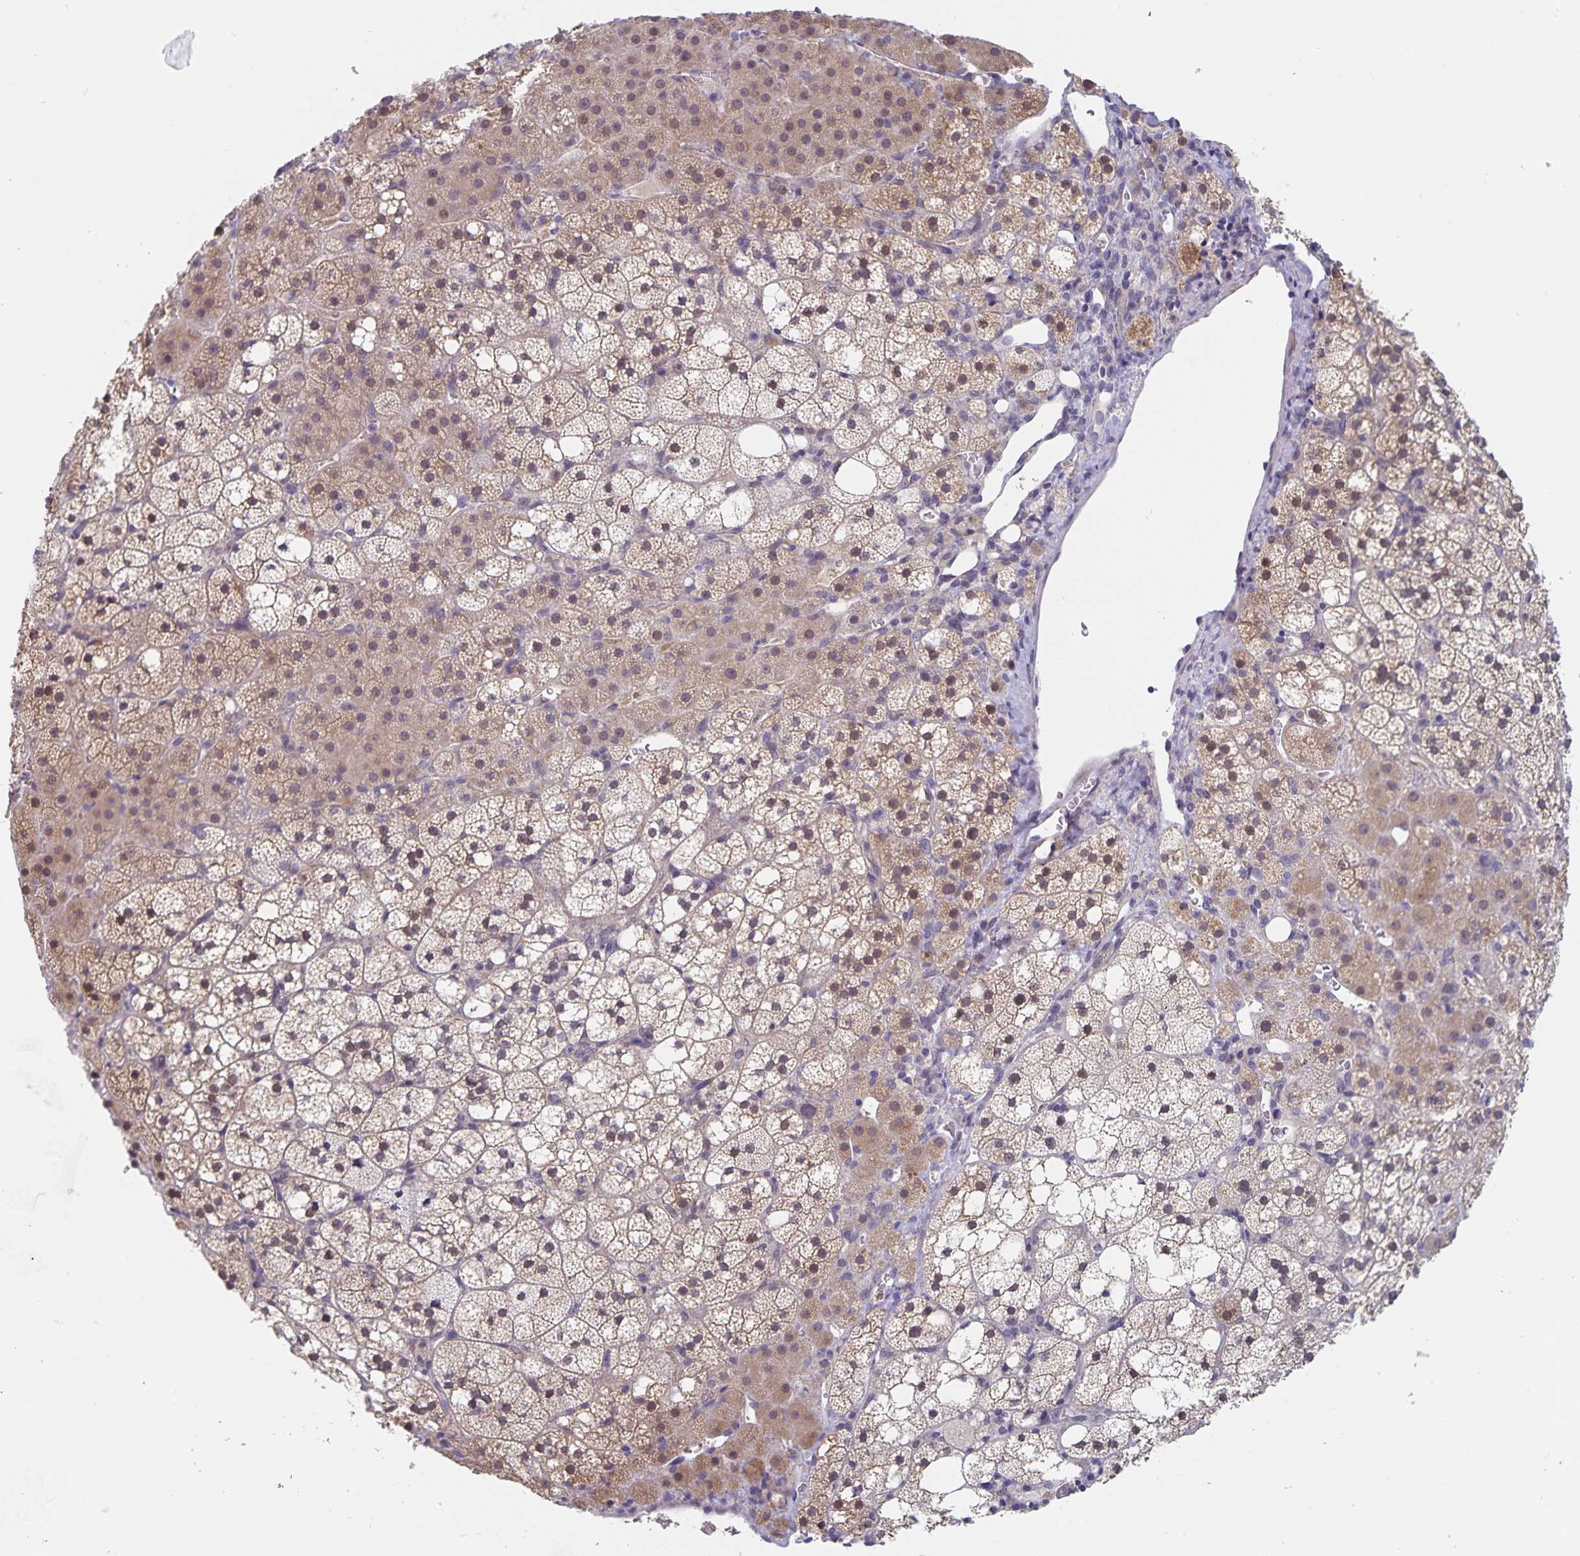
{"staining": {"intensity": "moderate", "quantity": "25%-75%", "location": "cytoplasmic/membranous,nuclear"}, "tissue": "adrenal gland", "cell_type": "Glandular cells", "image_type": "normal", "snomed": [{"axis": "morphology", "description": "Normal tissue, NOS"}, {"axis": "topography", "description": "Adrenal gland"}], "caption": "Immunohistochemistry (DAB (3,3'-diaminobenzidine)) staining of benign adrenal gland shows moderate cytoplasmic/membranous,nuclear protein positivity in about 25%-75% of glandular cells. (DAB (3,3'-diaminobenzidine) = brown stain, brightfield microscopy at high magnification).", "gene": "BAG6", "patient": {"sex": "male", "age": 53}}